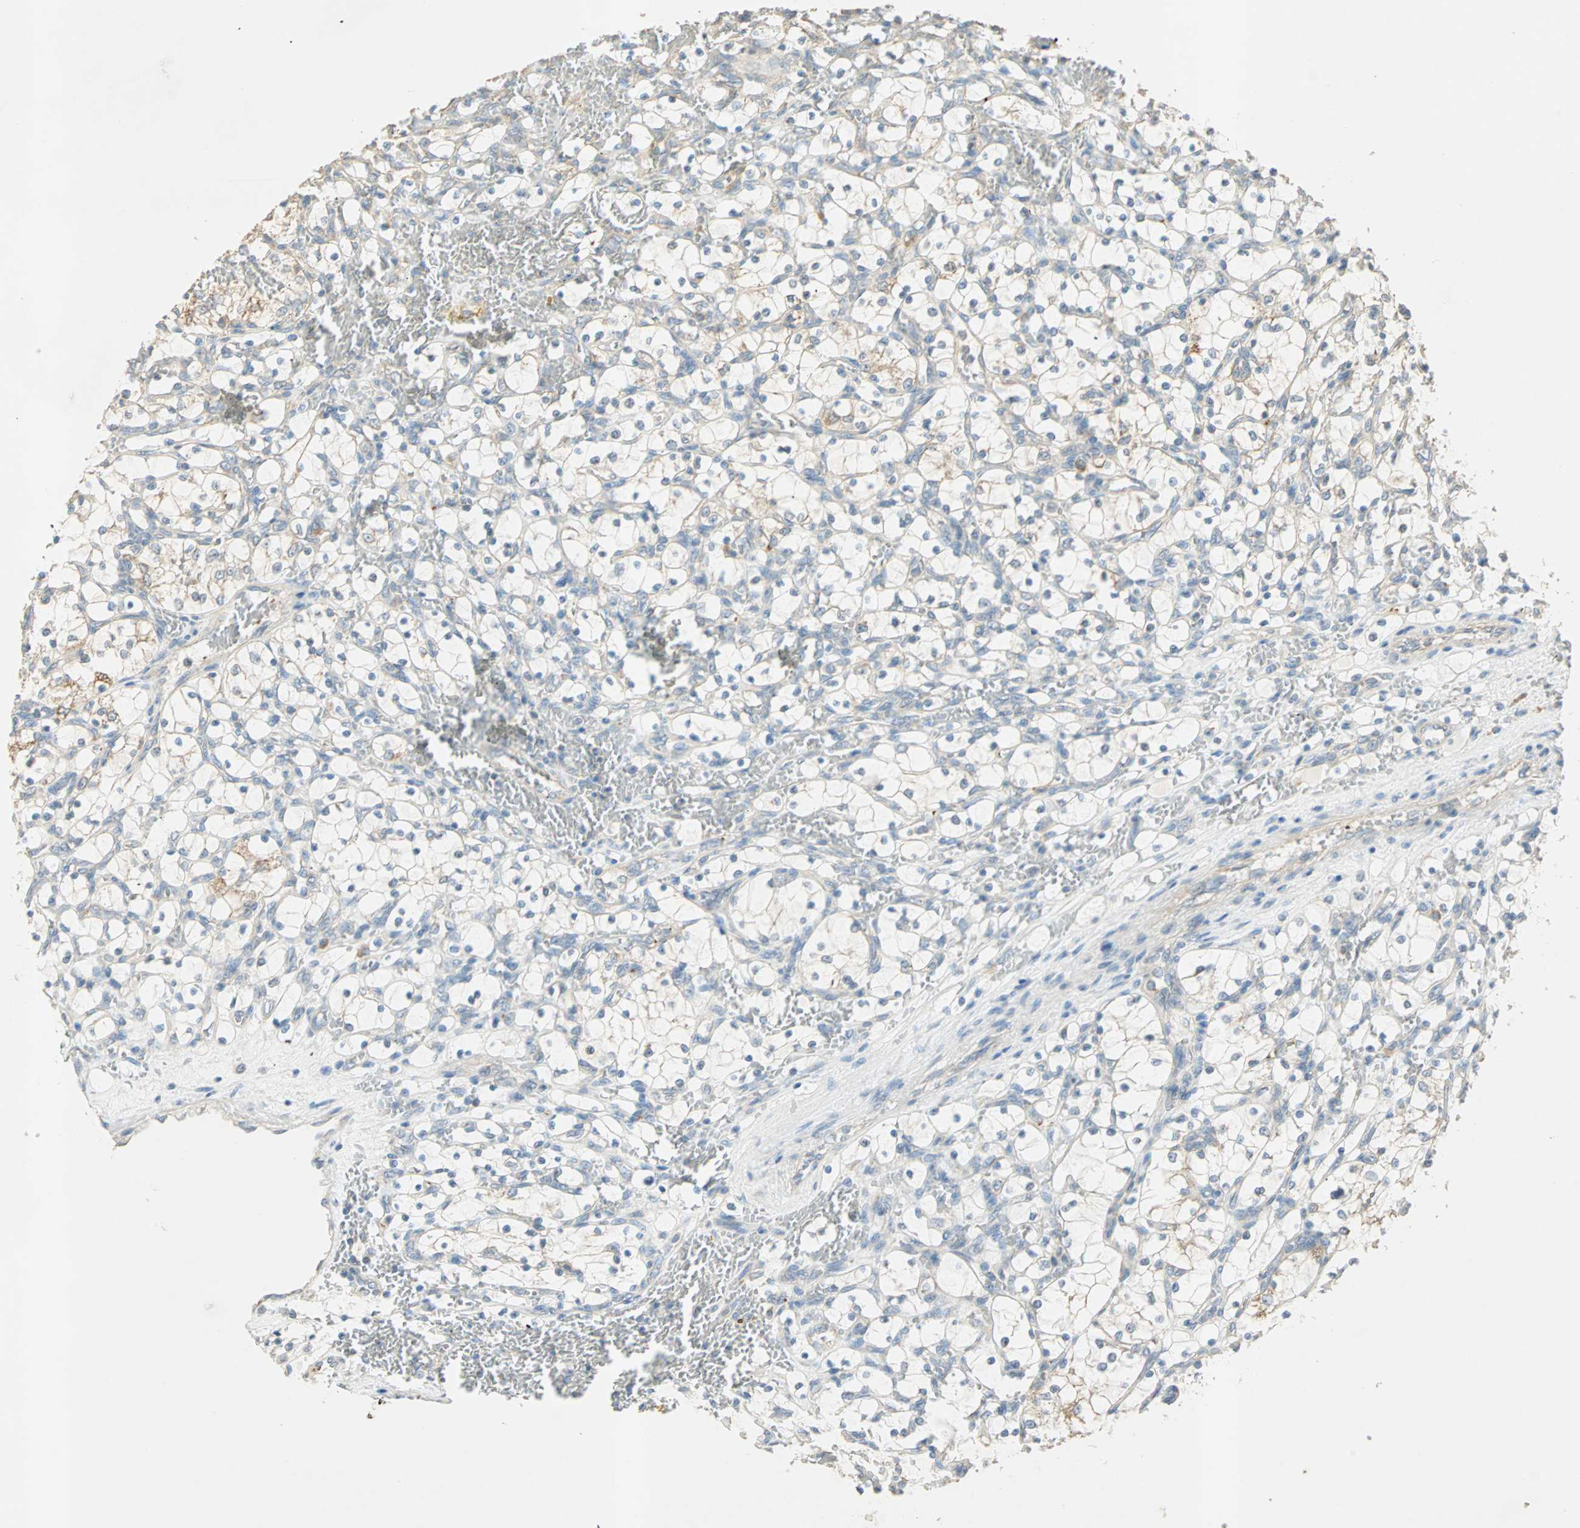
{"staining": {"intensity": "weak", "quantity": "<25%", "location": "cytoplasmic/membranous"}, "tissue": "renal cancer", "cell_type": "Tumor cells", "image_type": "cancer", "snomed": [{"axis": "morphology", "description": "Adenocarcinoma, NOS"}, {"axis": "topography", "description": "Kidney"}], "caption": "DAB immunohistochemical staining of human renal adenocarcinoma displays no significant positivity in tumor cells.", "gene": "RAD18", "patient": {"sex": "female", "age": 69}}